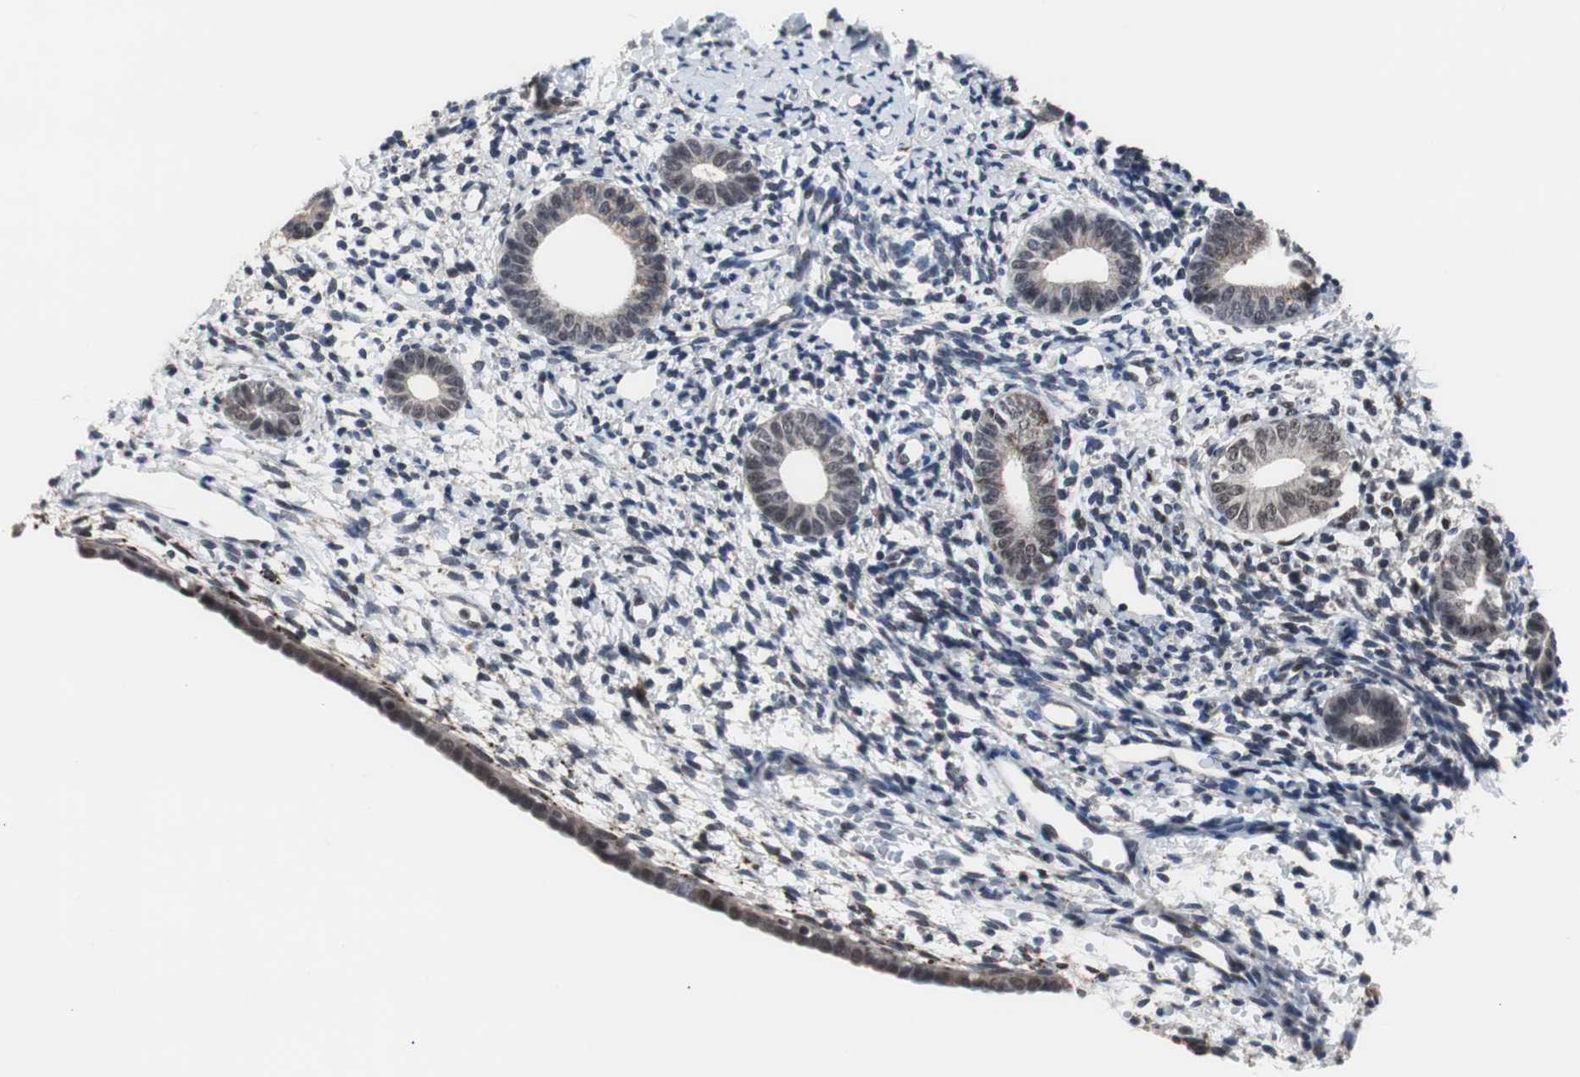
{"staining": {"intensity": "moderate", "quantity": "<25%", "location": "nuclear"}, "tissue": "endometrium", "cell_type": "Cells in endometrial stroma", "image_type": "normal", "snomed": [{"axis": "morphology", "description": "Normal tissue, NOS"}, {"axis": "topography", "description": "Endometrium"}], "caption": "Immunohistochemistry micrograph of benign endometrium: human endometrium stained using immunohistochemistry (IHC) displays low levels of moderate protein expression localized specifically in the nuclear of cells in endometrial stroma, appearing as a nuclear brown color.", "gene": "GTF2F2", "patient": {"sex": "female", "age": 71}}